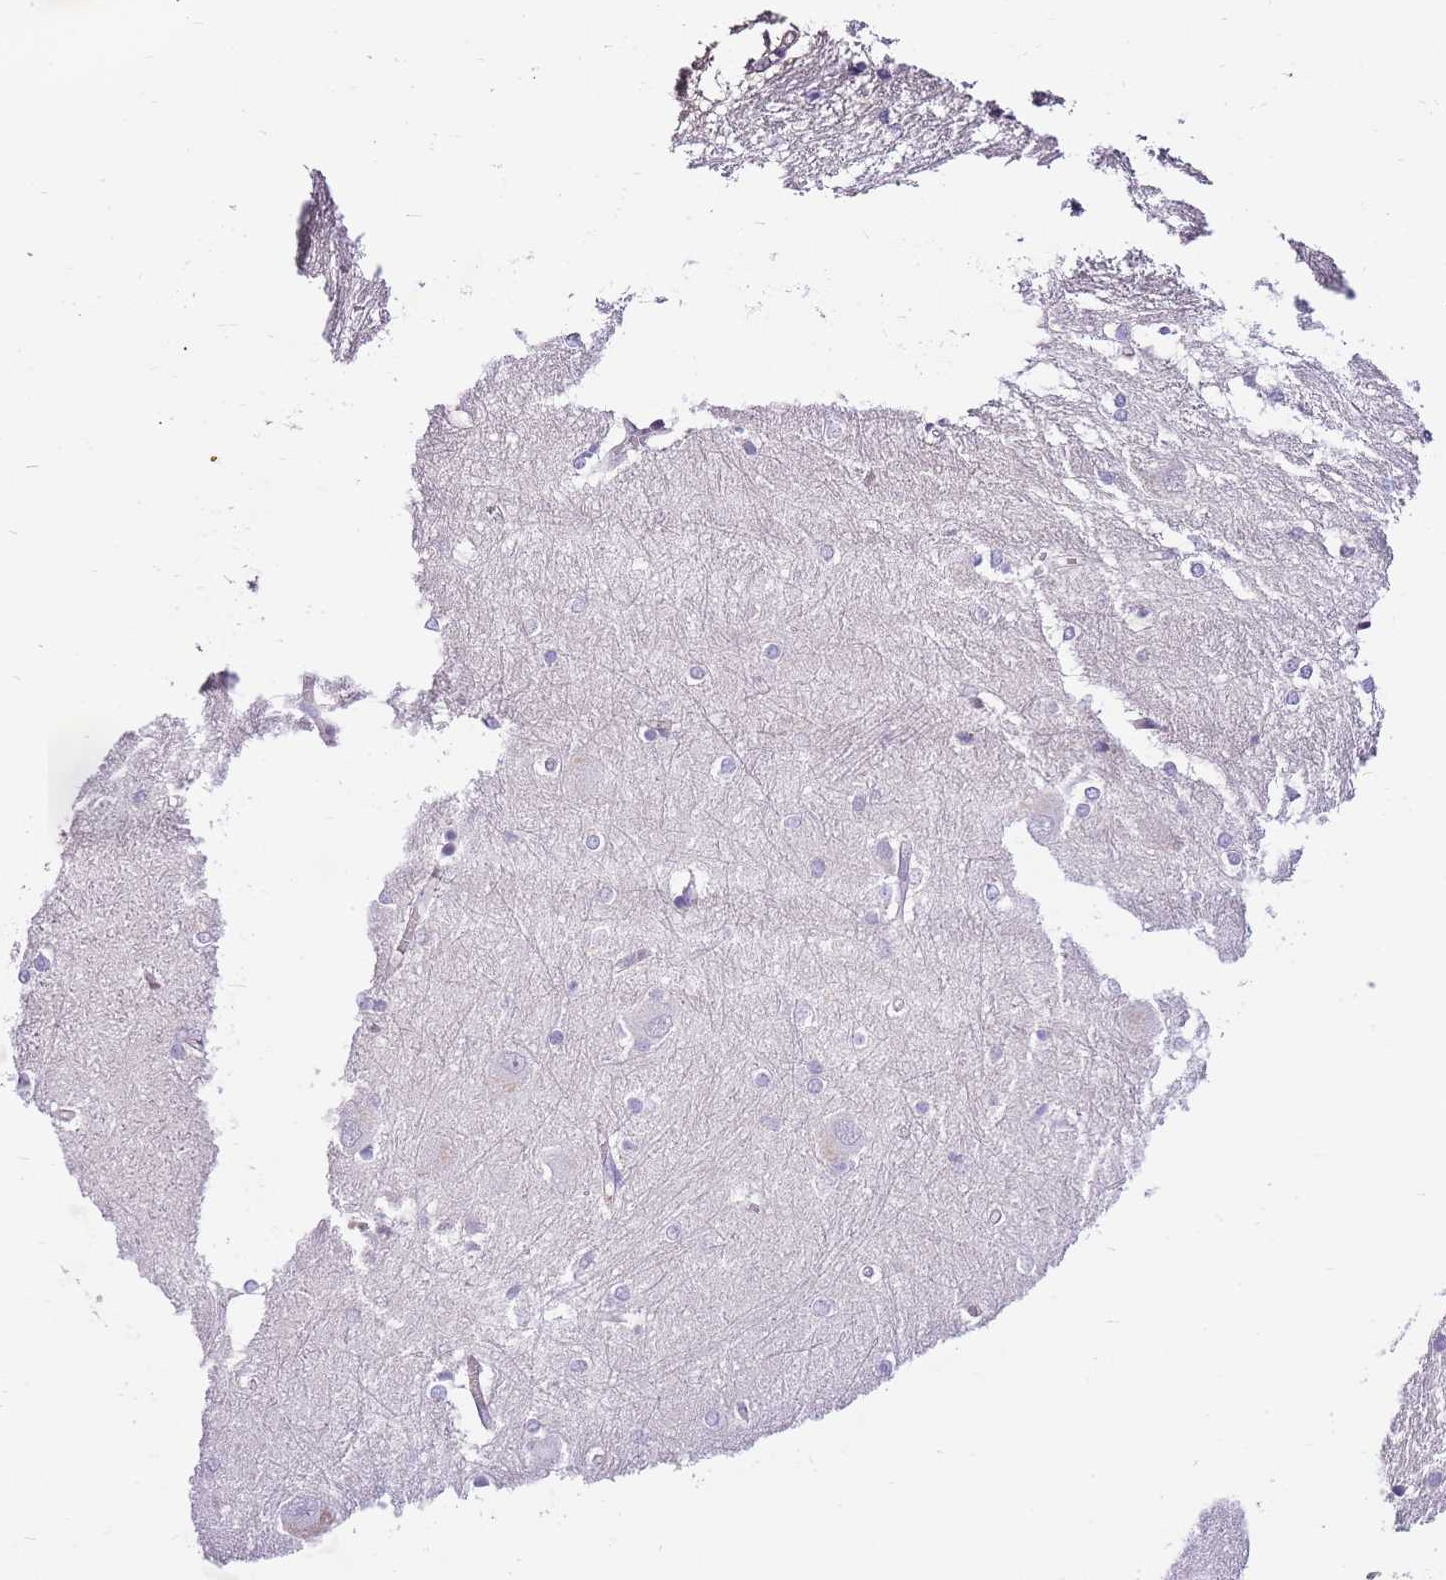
{"staining": {"intensity": "negative", "quantity": "none", "location": "none"}, "tissue": "caudate", "cell_type": "Glial cells", "image_type": "normal", "snomed": [{"axis": "morphology", "description": "Normal tissue, NOS"}, {"axis": "topography", "description": "Lateral ventricle wall"}], "caption": "A high-resolution photomicrograph shows immunohistochemistry staining of normal caudate, which shows no significant positivity in glial cells.", "gene": "CLBA1", "patient": {"sex": "male", "age": 37}}